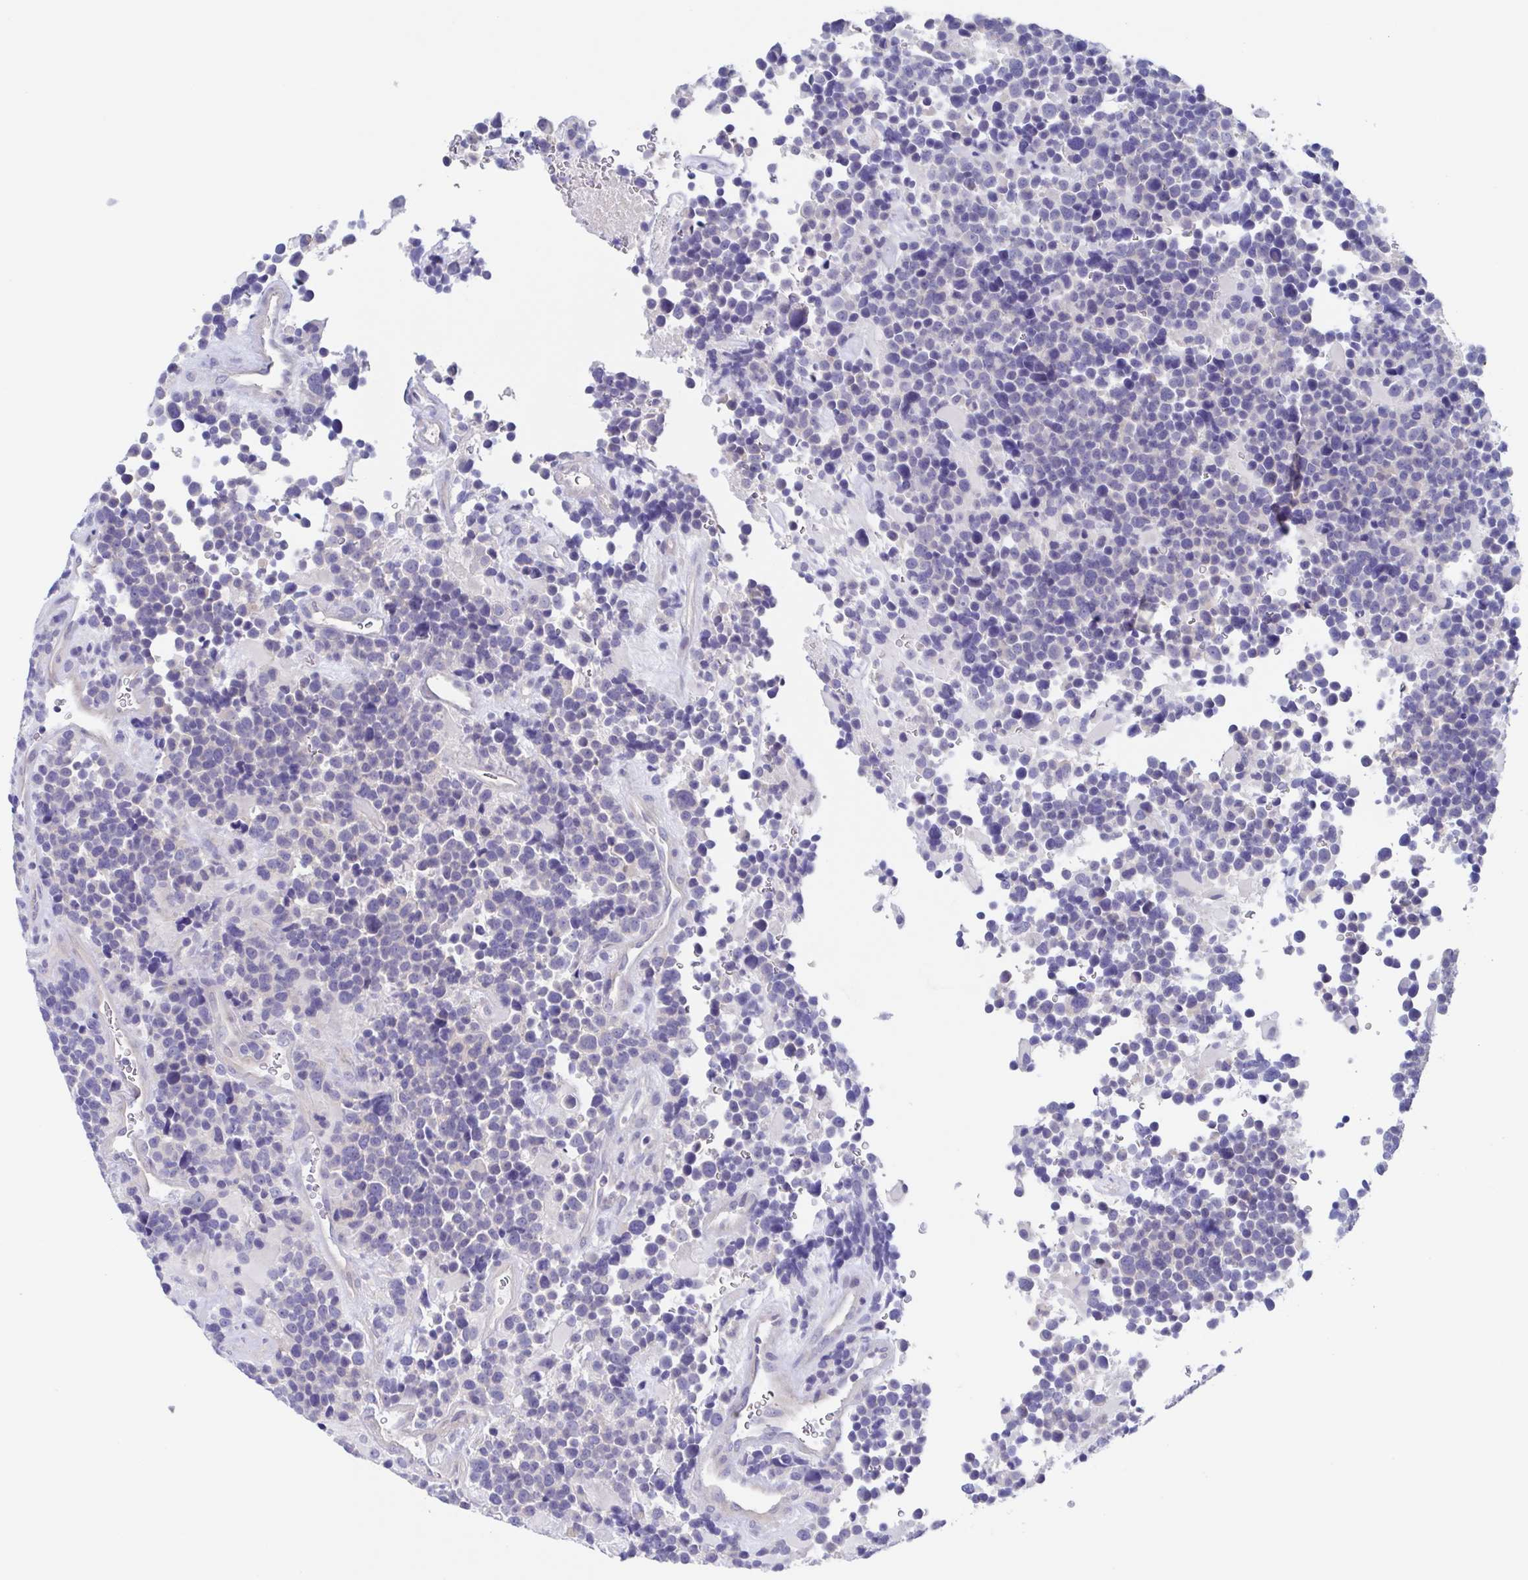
{"staining": {"intensity": "negative", "quantity": "none", "location": "none"}, "tissue": "glioma", "cell_type": "Tumor cells", "image_type": "cancer", "snomed": [{"axis": "morphology", "description": "Glioma, malignant, High grade"}, {"axis": "topography", "description": "Brain"}], "caption": "Immunohistochemical staining of malignant glioma (high-grade) exhibits no significant staining in tumor cells.", "gene": "TEX12", "patient": {"sex": "male", "age": 33}}